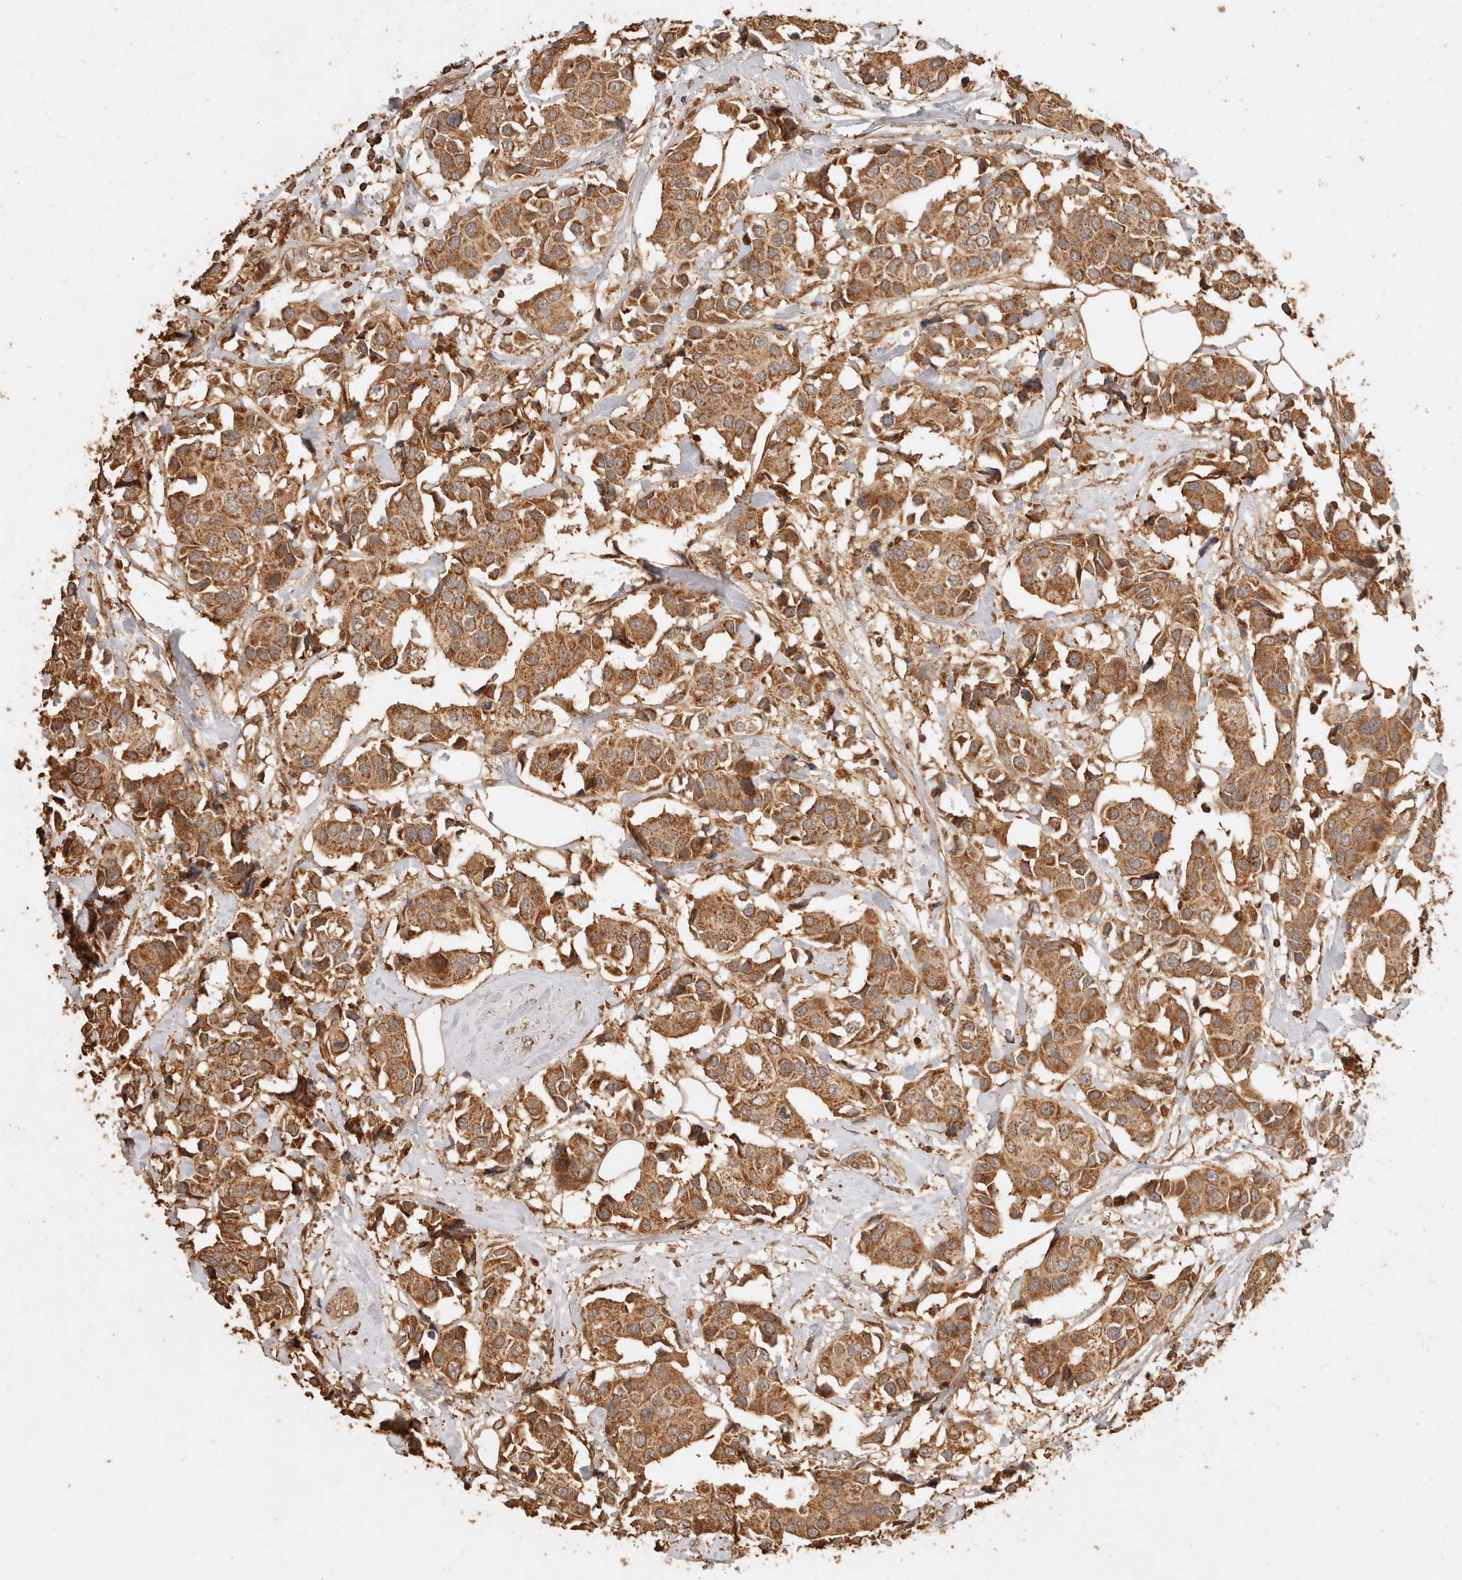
{"staining": {"intensity": "strong", "quantity": ">75%", "location": "cytoplasmic/membranous"}, "tissue": "breast cancer", "cell_type": "Tumor cells", "image_type": "cancer", "snomed": [{"axis": "morphology", "description": "Normal tissue, NOS"}, {"axis": "morphology", "description": "Duct carcinoma"}, {"axis": "topography", "description": "Breast"}], "caption": "Invasive ductal carcinoma (breast) stained for a protein displays strong cytoplasmic/membranous positivity in tumor cells.", "gene": "FAM180B", "patient": {"sex": "female", "age": 39}}